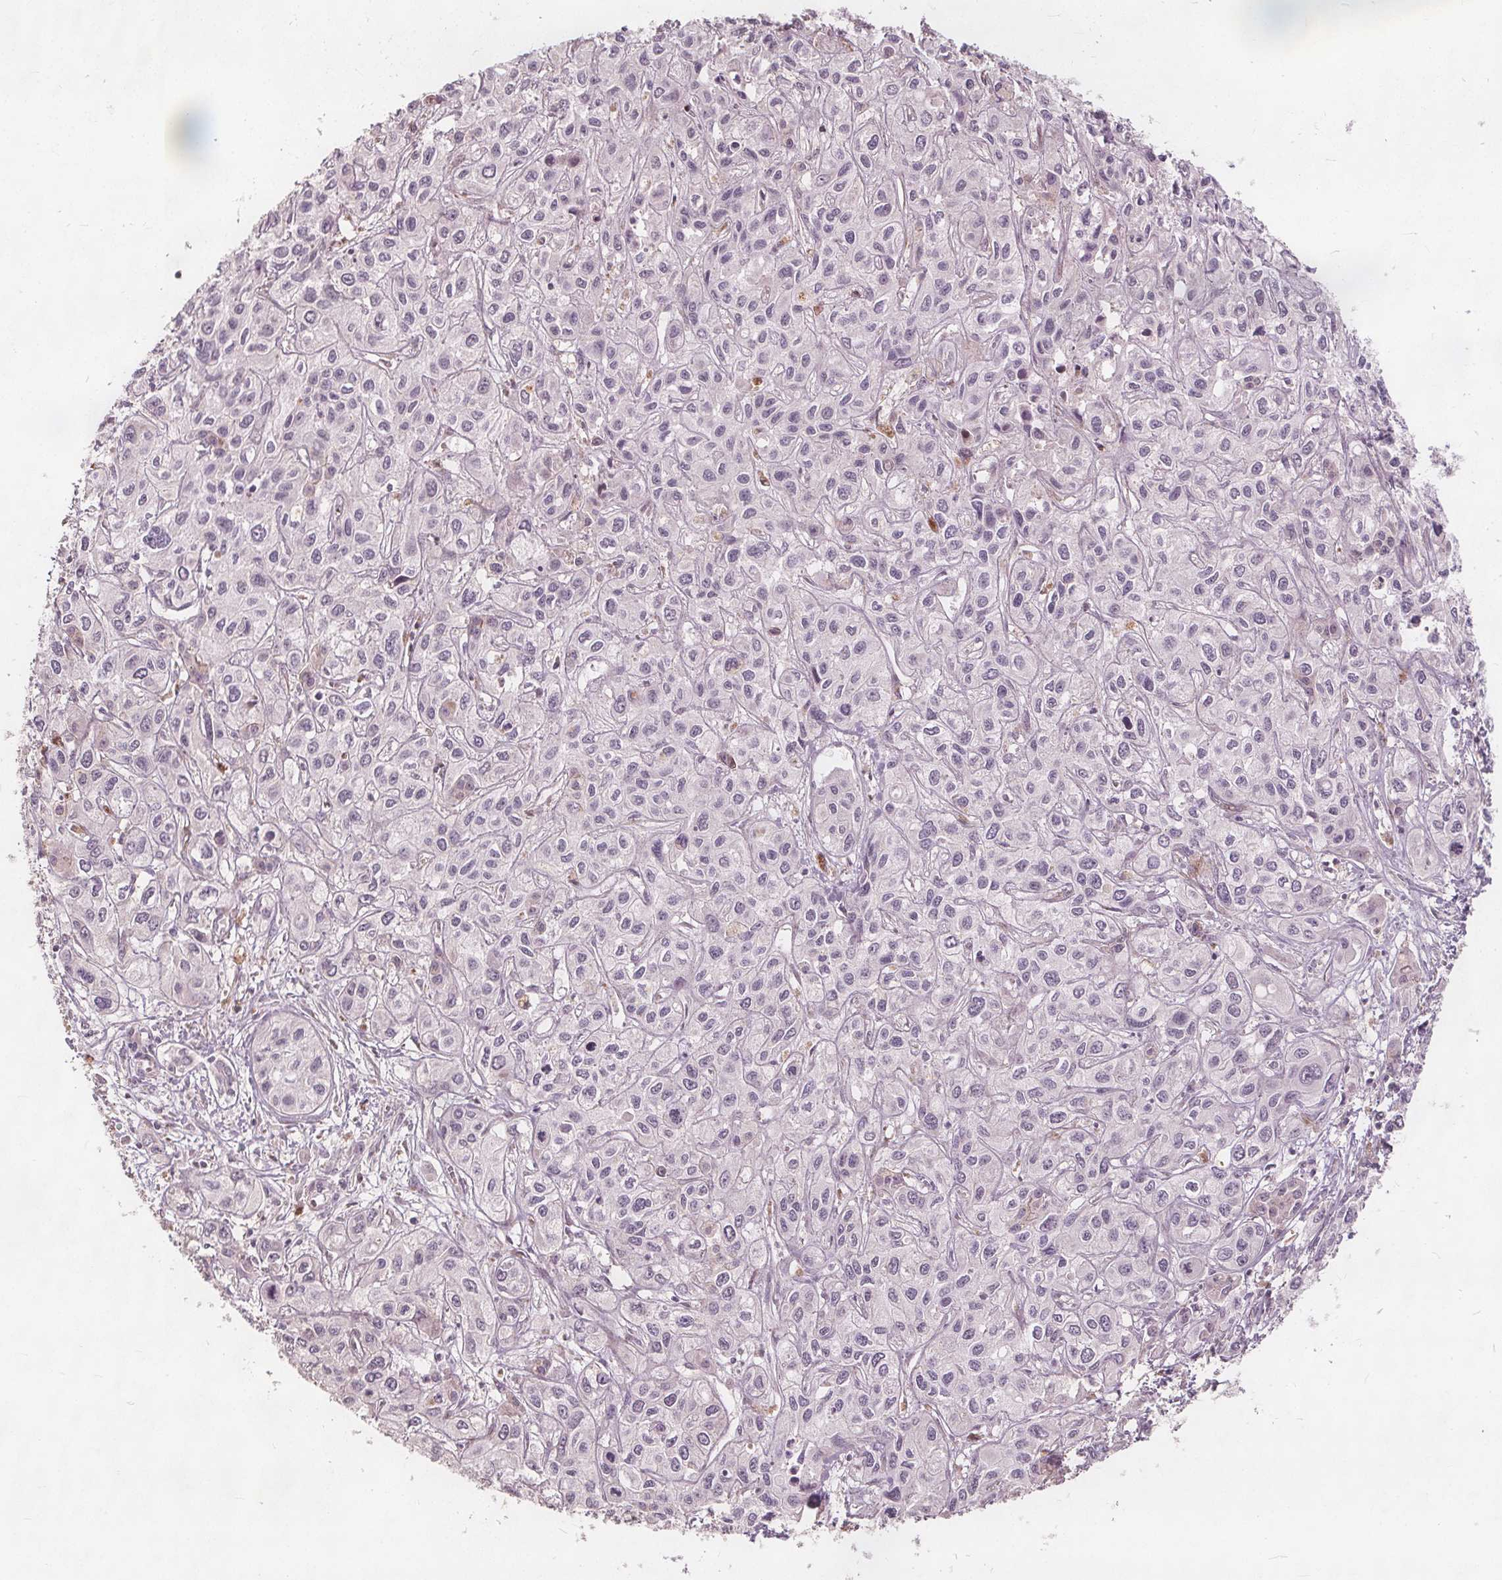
{"staining": {"intensity": "negative", "quantity": "none", "location": "none"}, "tissue": "liver cancer", "cell_type": "Tumor cells", "image_type": "cancer", "snomed": [{"axis": "morphology", "description": "Cholangiocarcinoma"}, {"axis": "topography", "description": "Liver"}], "caption": "Micrograph shows no protein positivity in tumor cells of liver cancer tissue.", "gene": "PTPRT", "patient": {"sex": "female", "age": 66}}